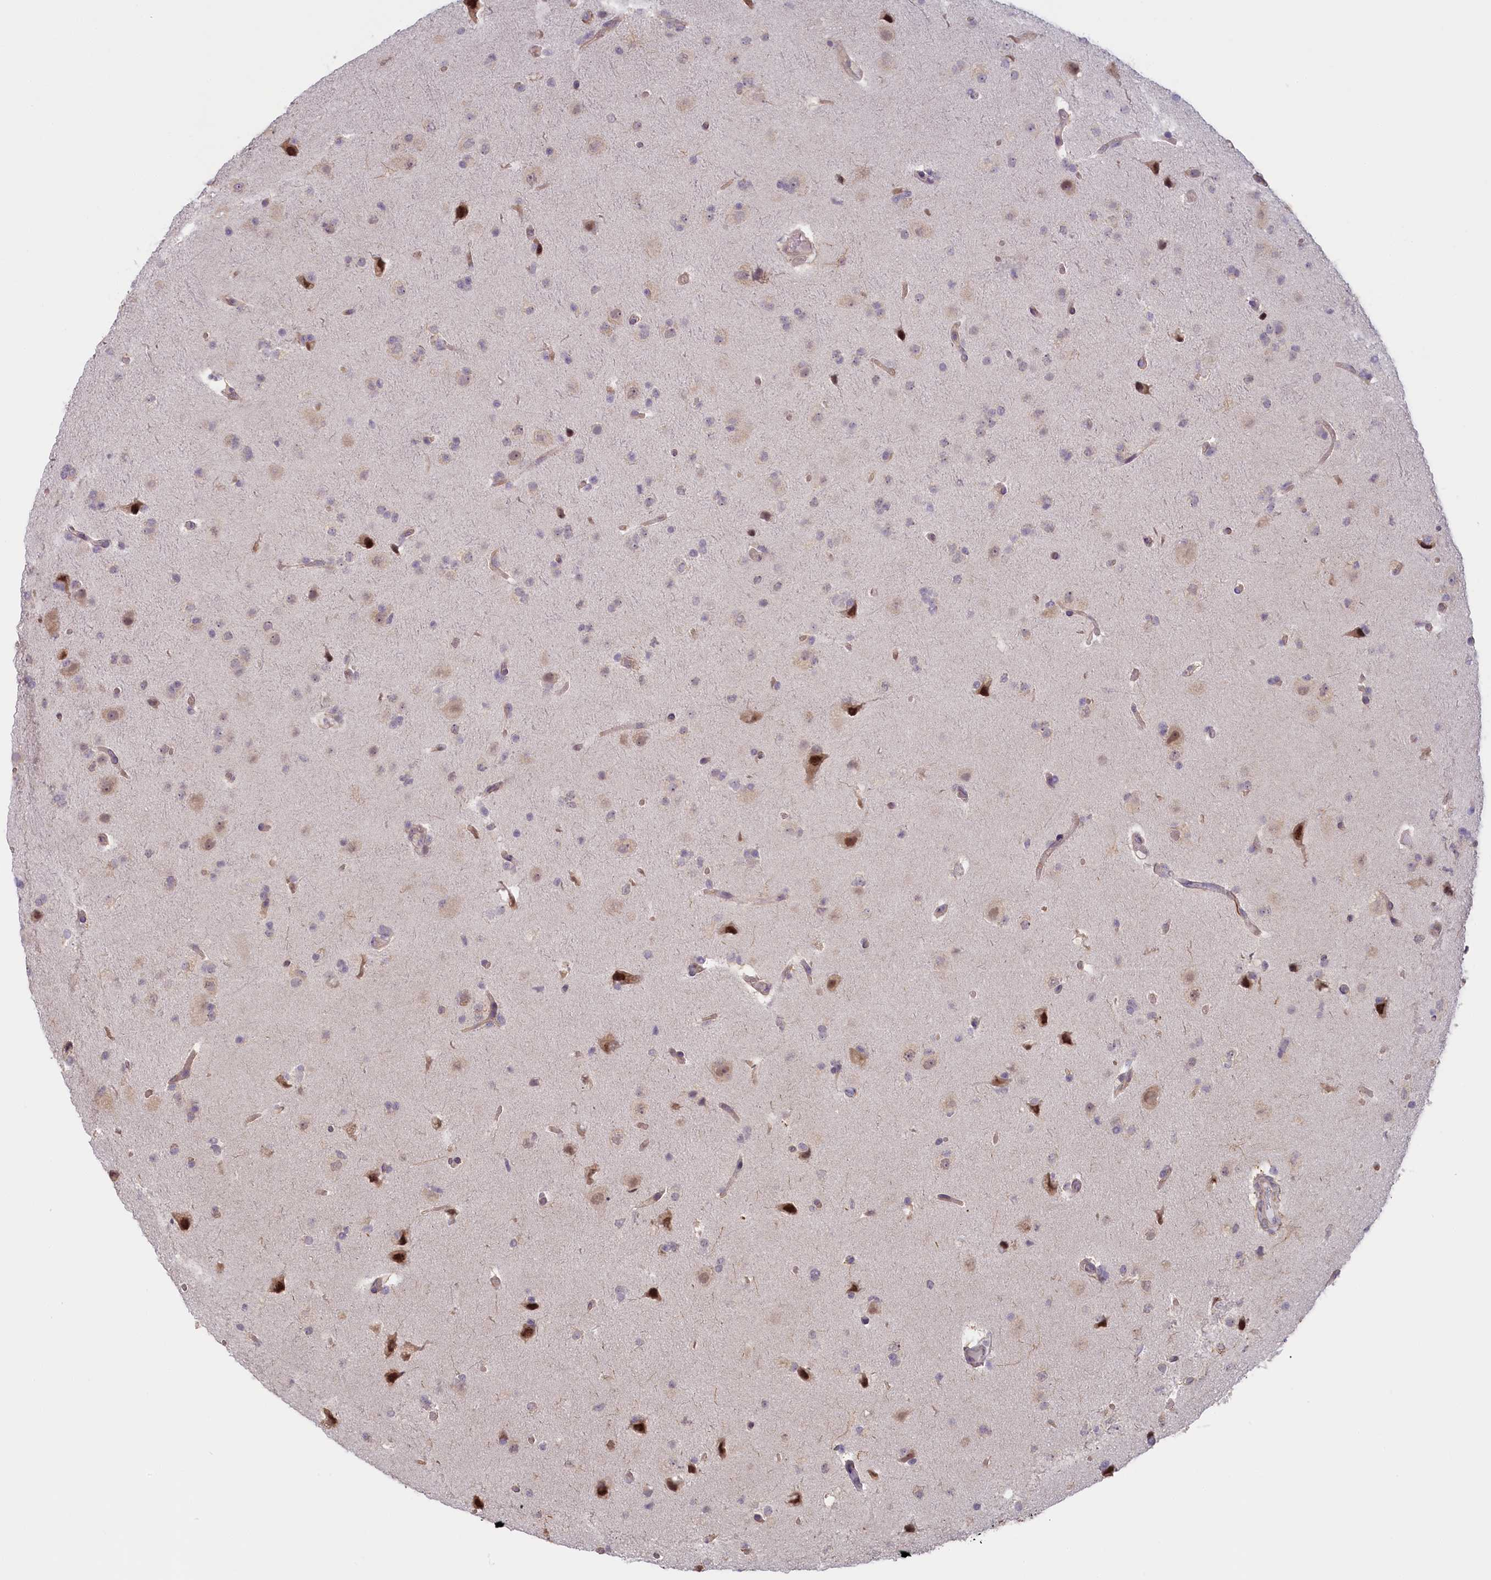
{"staining": {"intensity": "weak", "quantity": "25%-75%", "location": "cytoplasmic/membranous"}, "tissue": "glioma", "cell_type": "Tumor cells", "image_type": "cancer", "snomed": [{"axis": "morphology", "description": "Glioma, malignant, High grade"}, {"axis": "topography", "description": "Brain"}], "caption": "IHC of malignant high-grade glioma demonstrates low levels of weak cytoplasmic/membranous expression in approximately 25%-75% of tumor cells.", "gene": "C19orf44", "patient": {"sex": "male", "age": 72}}